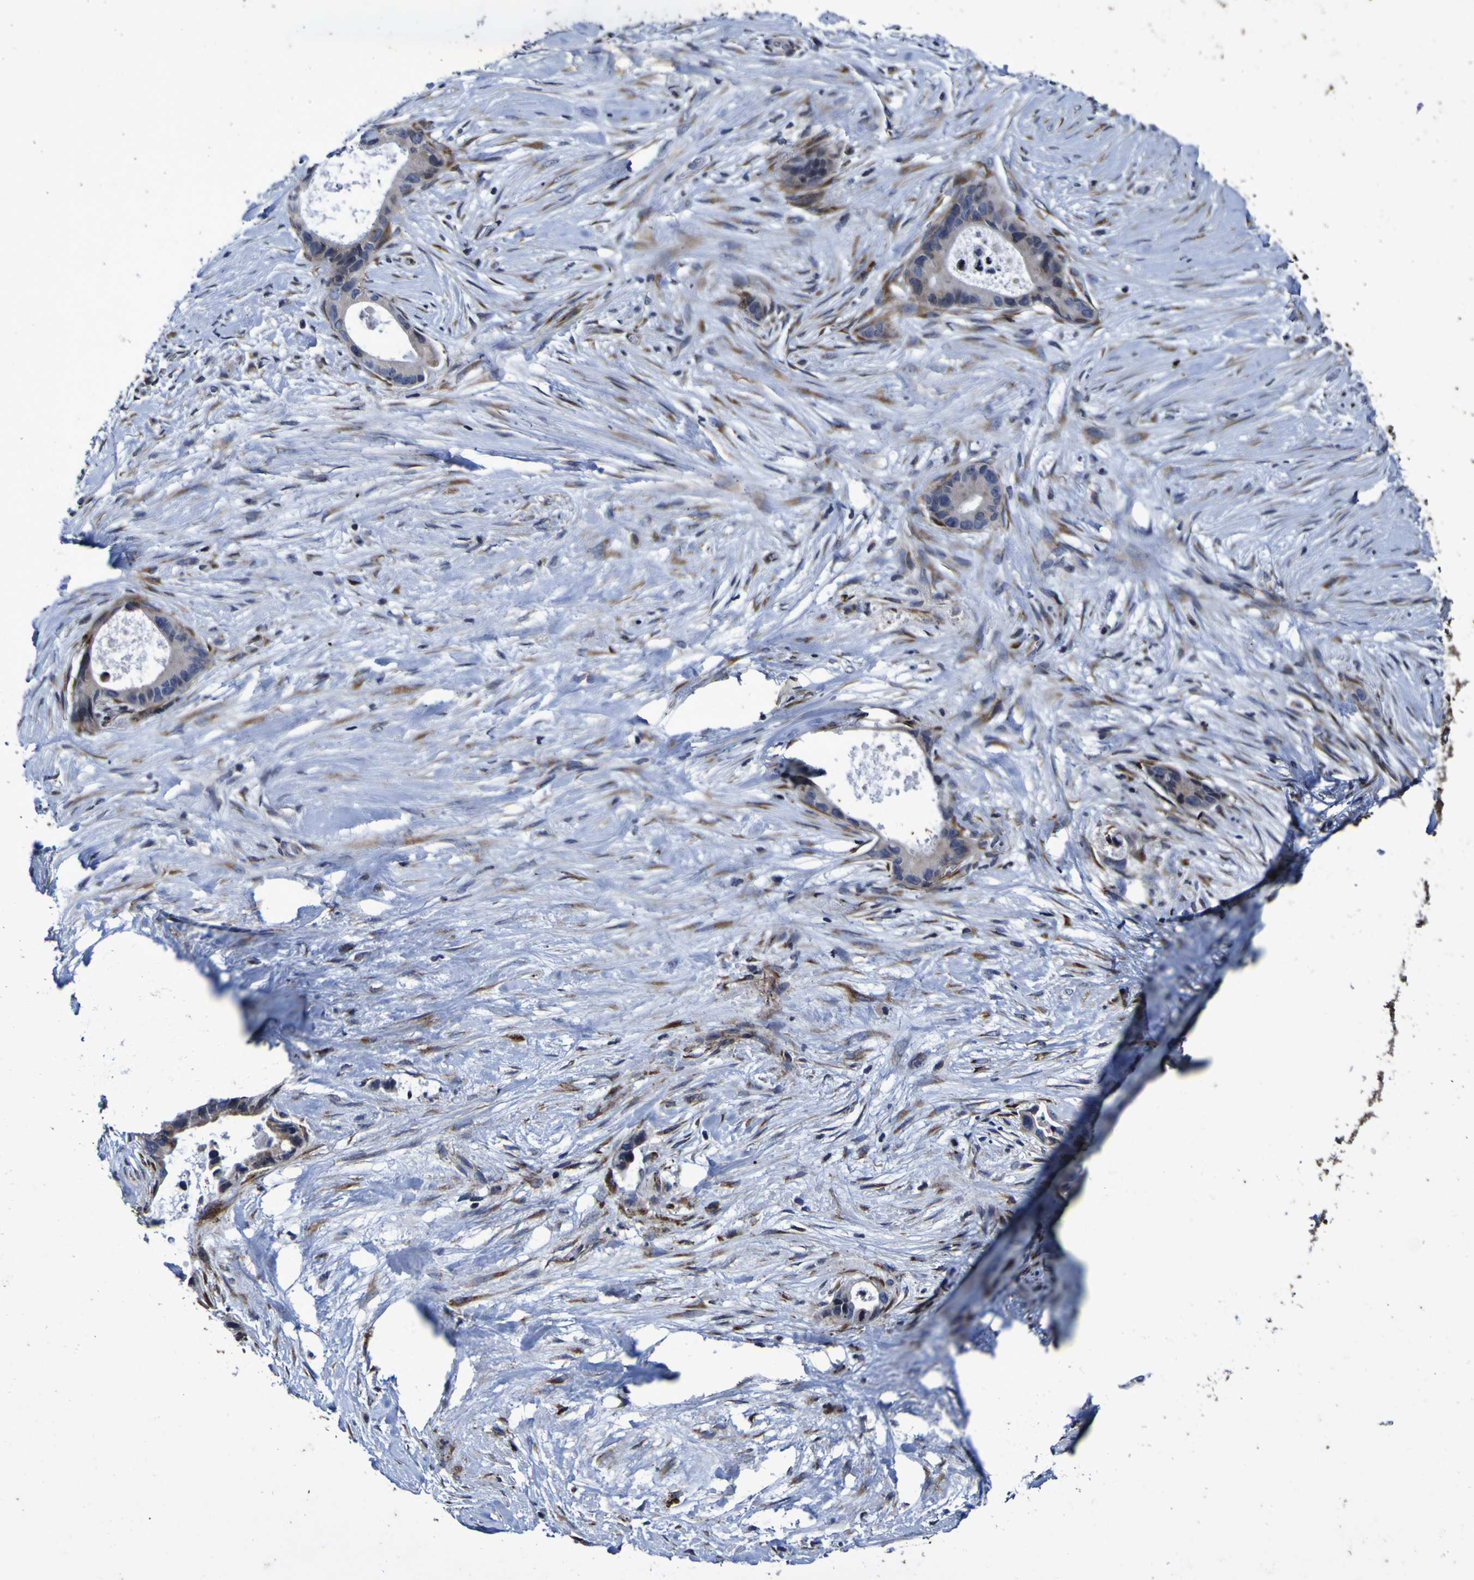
{"staining": {"intensity": "negative", "quantity": "none", "location": "none"}, "tissue": "liver cancer", "cell_type": "Tumor cells", "image_type": "cancer", "snomed": [{"axis": "morphology", "description": "Cholangiocarcinoma"}, {"axis": "topography", "description": "Liver"}], "caption": "Immunohistochemistry image of liver cholangiocarcinoma stained for a protein (brown), which demonstrates no staining in tumor cells. The staining was performed using DAB to visualize the protein expression in brown, while the nuclei were stained in blue with hematoxylin (Magnification: 20x).", "gene": "P3H1", "patient": {"sex": "female", "age": 55}}